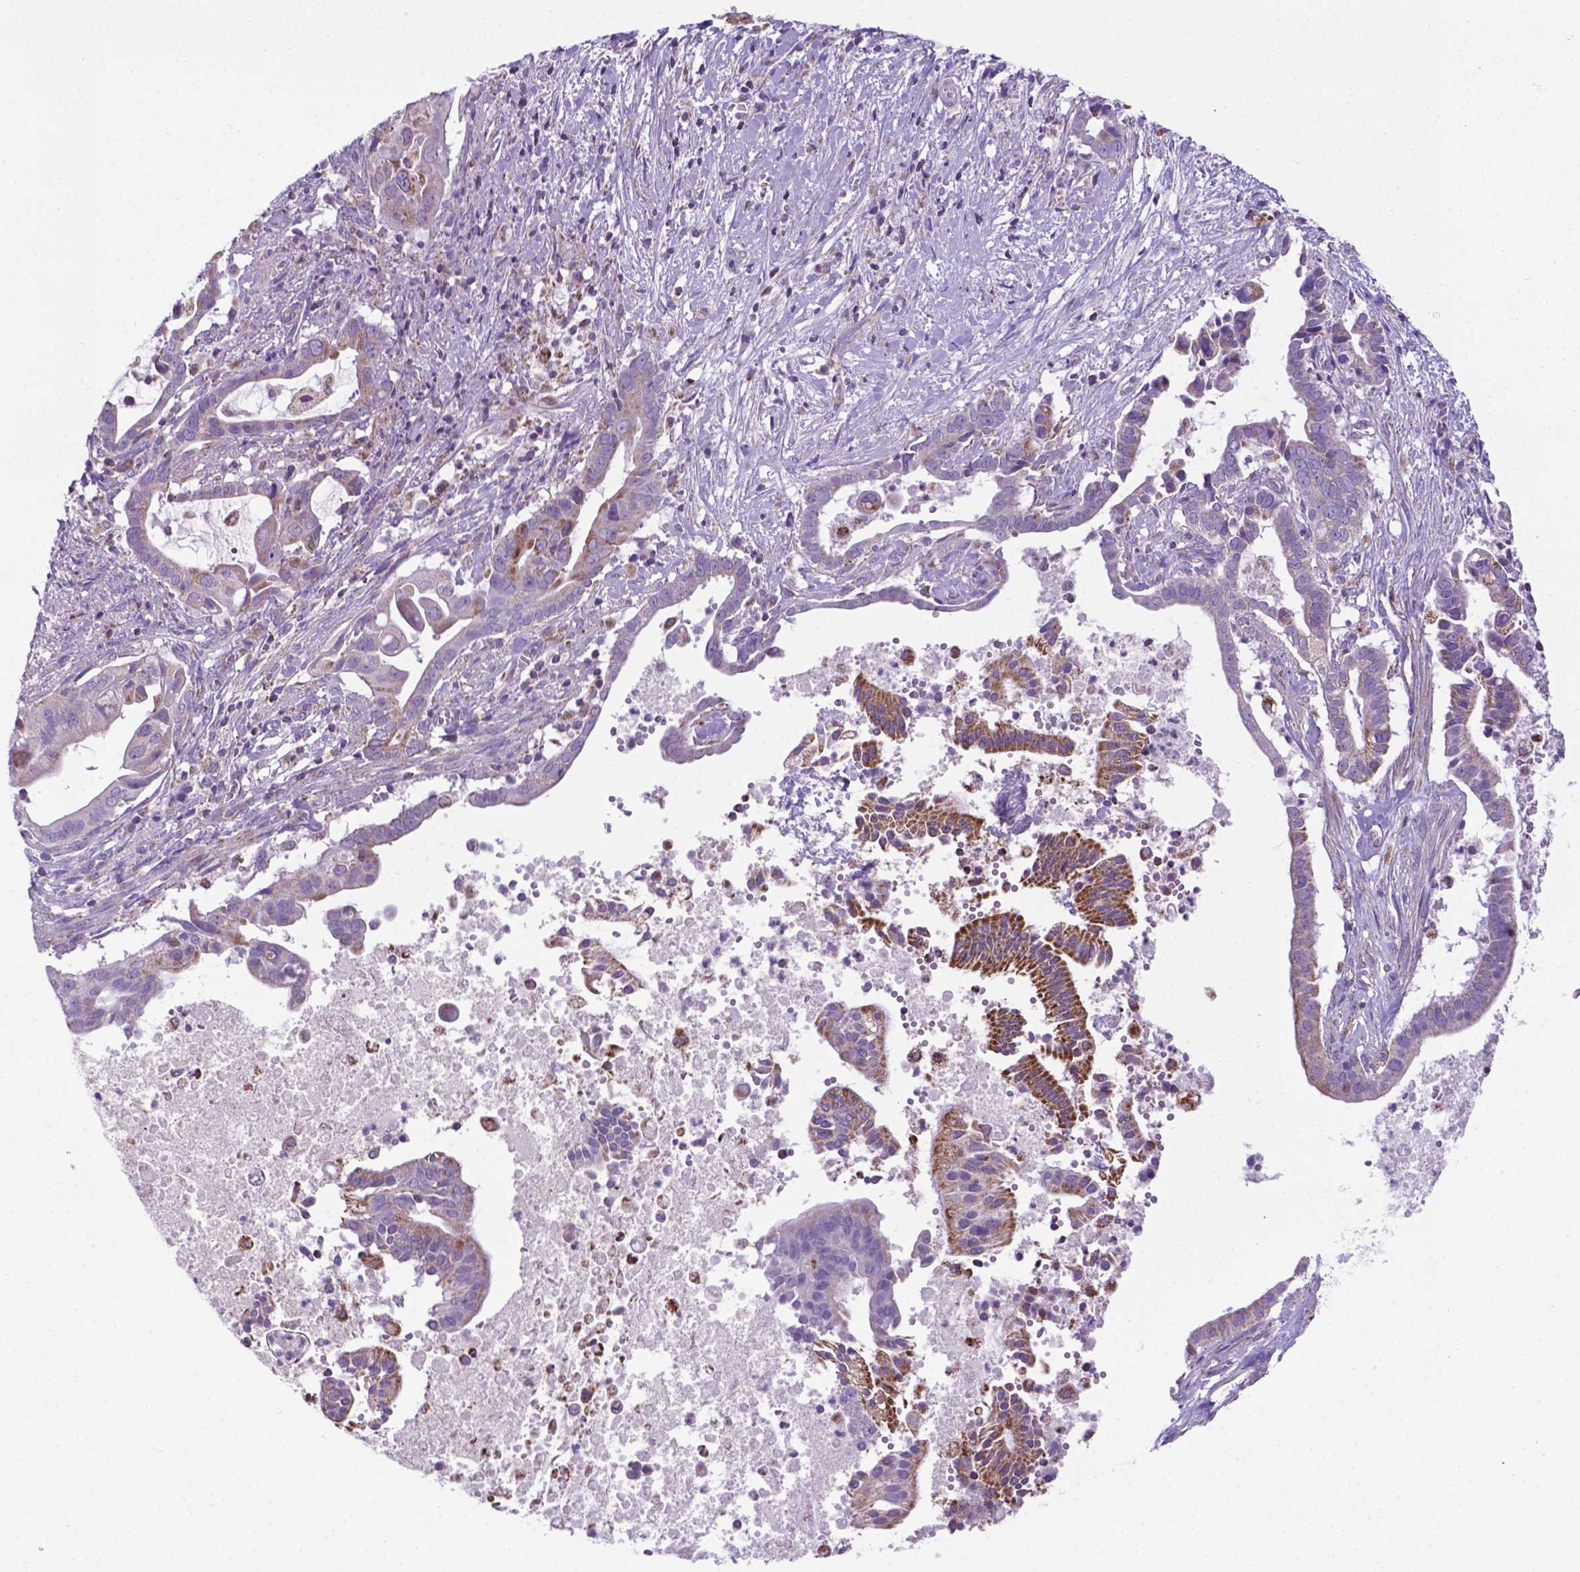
{"staining": {"intensity": "weak", "quantity": "25%-75%", "location": "cytoplasmic/membranous"}, "tissue": "pancreatic cancer", "cell_type": "Tumor cells", "image_type": "cancer", "snomed": [{"axis": "morphology", "description": "Adenocarcinoma, NOS"}, {"axis": "topography", "description": "Pancreas"}], "caption": "The micrograph displays staining of pancreatic adenocarcinoma, revealing weak cytoplasmic/membranous protein expression (brown color) within tumor cells.", "gene": "POU3F3", "patient": {"sex": "male", "age": 61}}